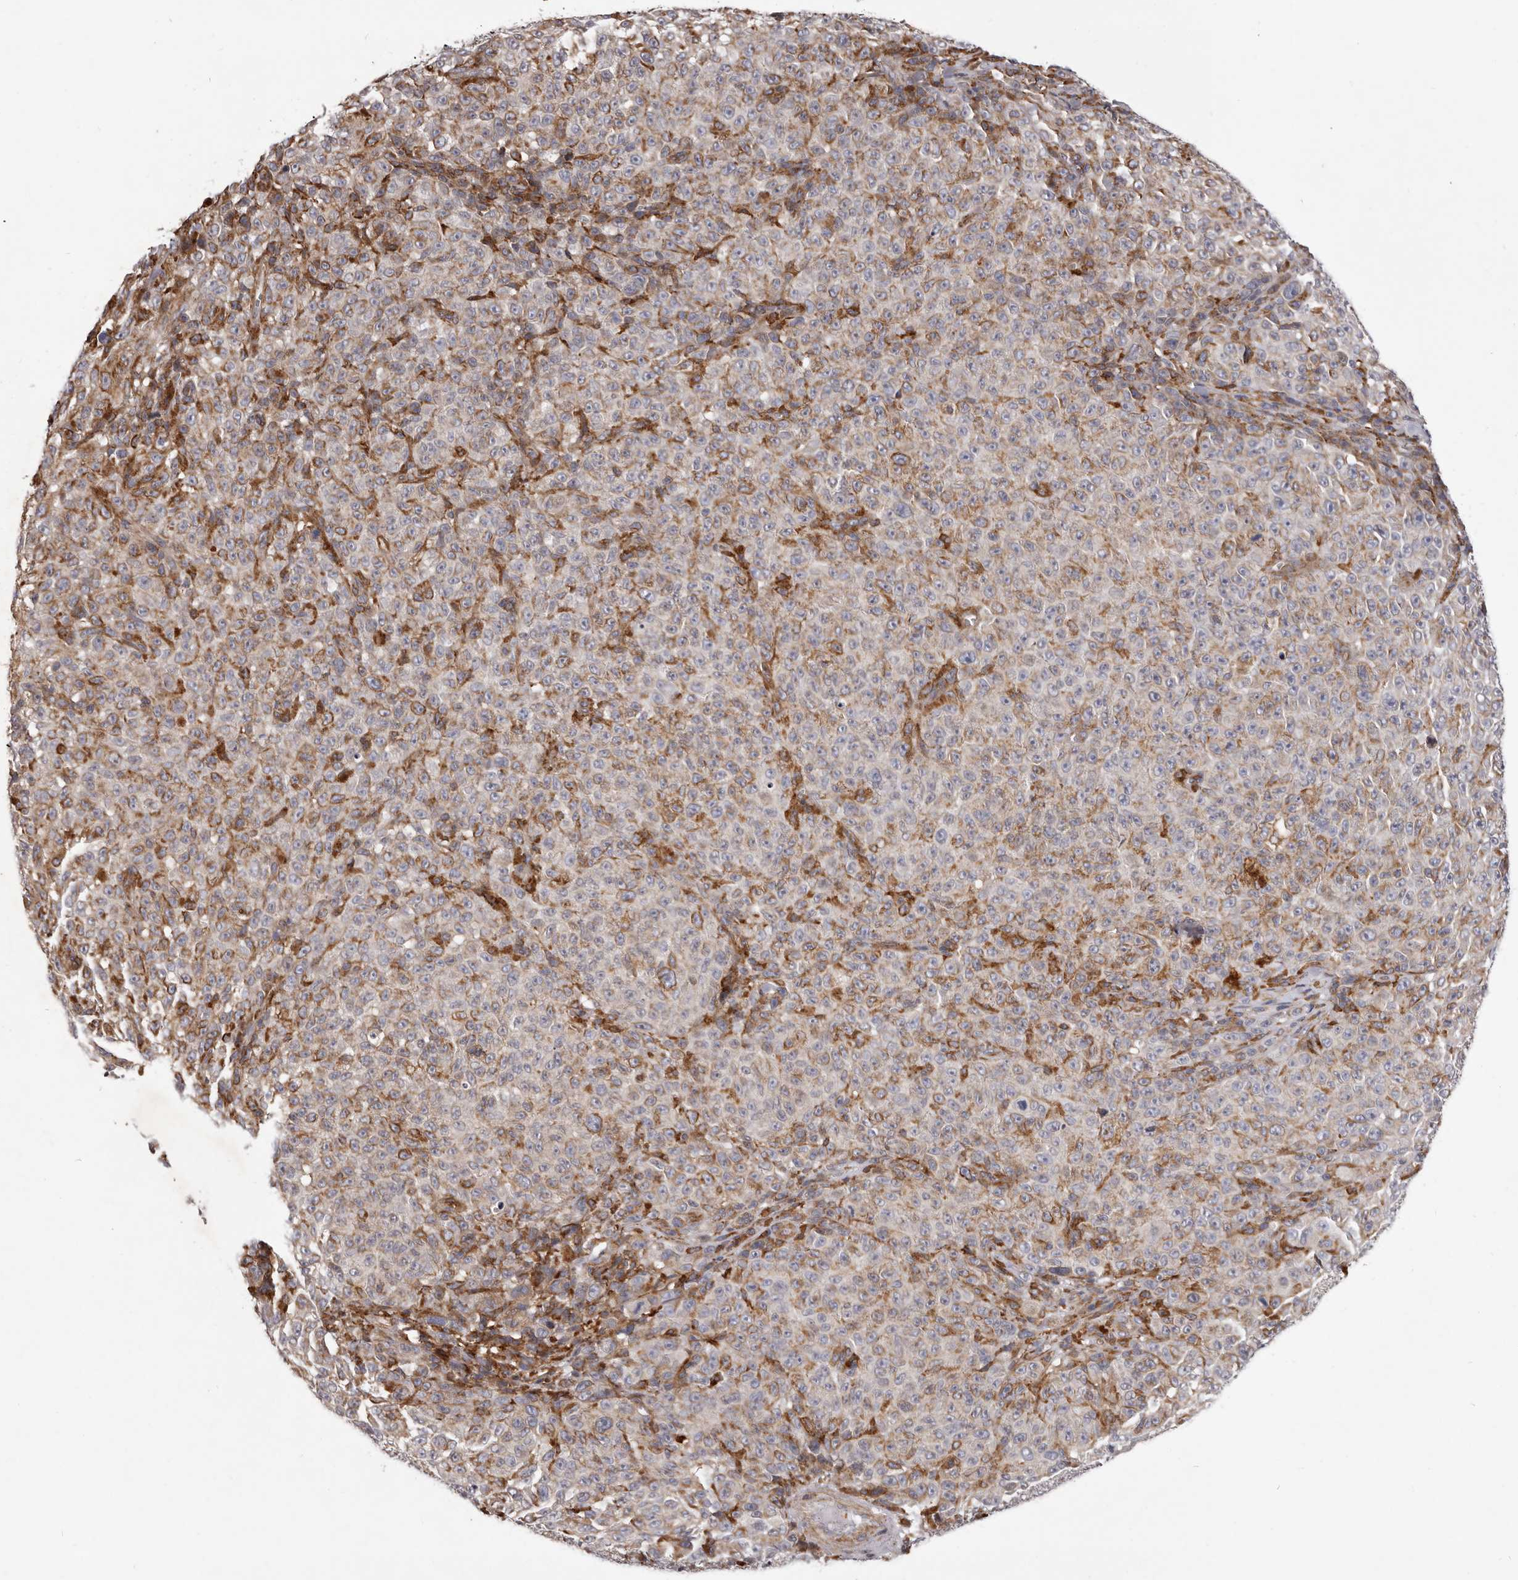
{"staining": {"intensity": "weak", "quantity": "25%-75%", "location": "cytoplasmic/membranous"}, "tissue": "melanoma", "cell_type": "Tumor cells", "image_type": "cancer", "snomed": [{"axis": "morphology", "description": "Malignant melanoma, NOS"}, {"axis": "topography", "description": "Skin"}], "caption": "Protein expression analysis of human malignant melanoma reveals weak cytoplasmic/membranous expression in approximately 25%-75% of tumor cells.", "gene": "ALPK1", "patient": {"sex": "female", "age": 82}}